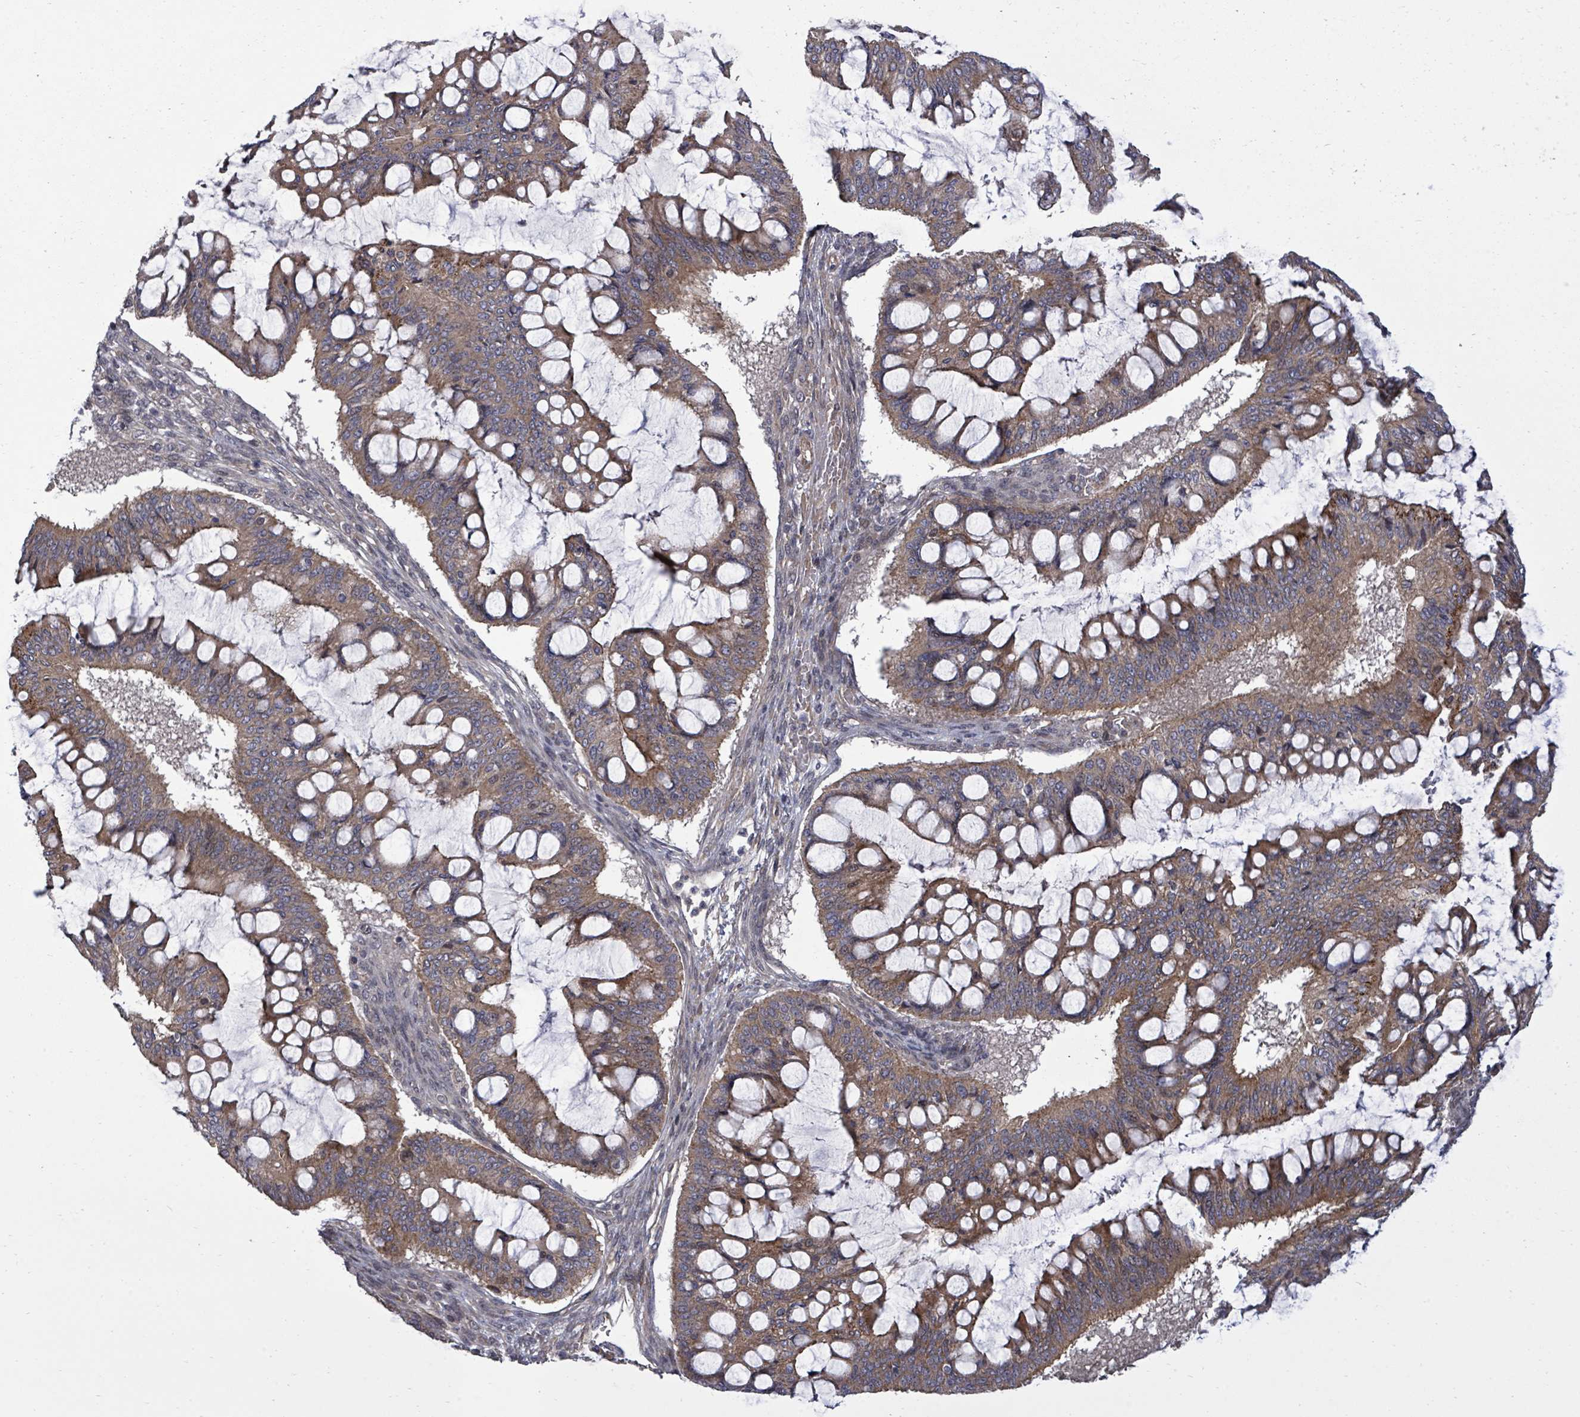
{"staining": {"intensity": "moderate", "quantity": "25%-75%", "location": "cytoplasmic/membranous"}, "tissue": "ovarian cancer", "cell_type": "Tumor cells", "image_type": "cancer", "snomed": [{"axis": "morphology", "description": "Cystadenocarcinoma, mucinous, NOS"}, {"axis": "topography", "description": "Ovary"}], "caption": "Protein expression analysis of ovarian cancer (mucinous cystadenocarcinoma) shows moderate cytoplasmic/membranous expression in about 25%-75% of tumor cells.", "gene": "KRTAP27-1", "patient": {"sex": "female", "age": 73}}